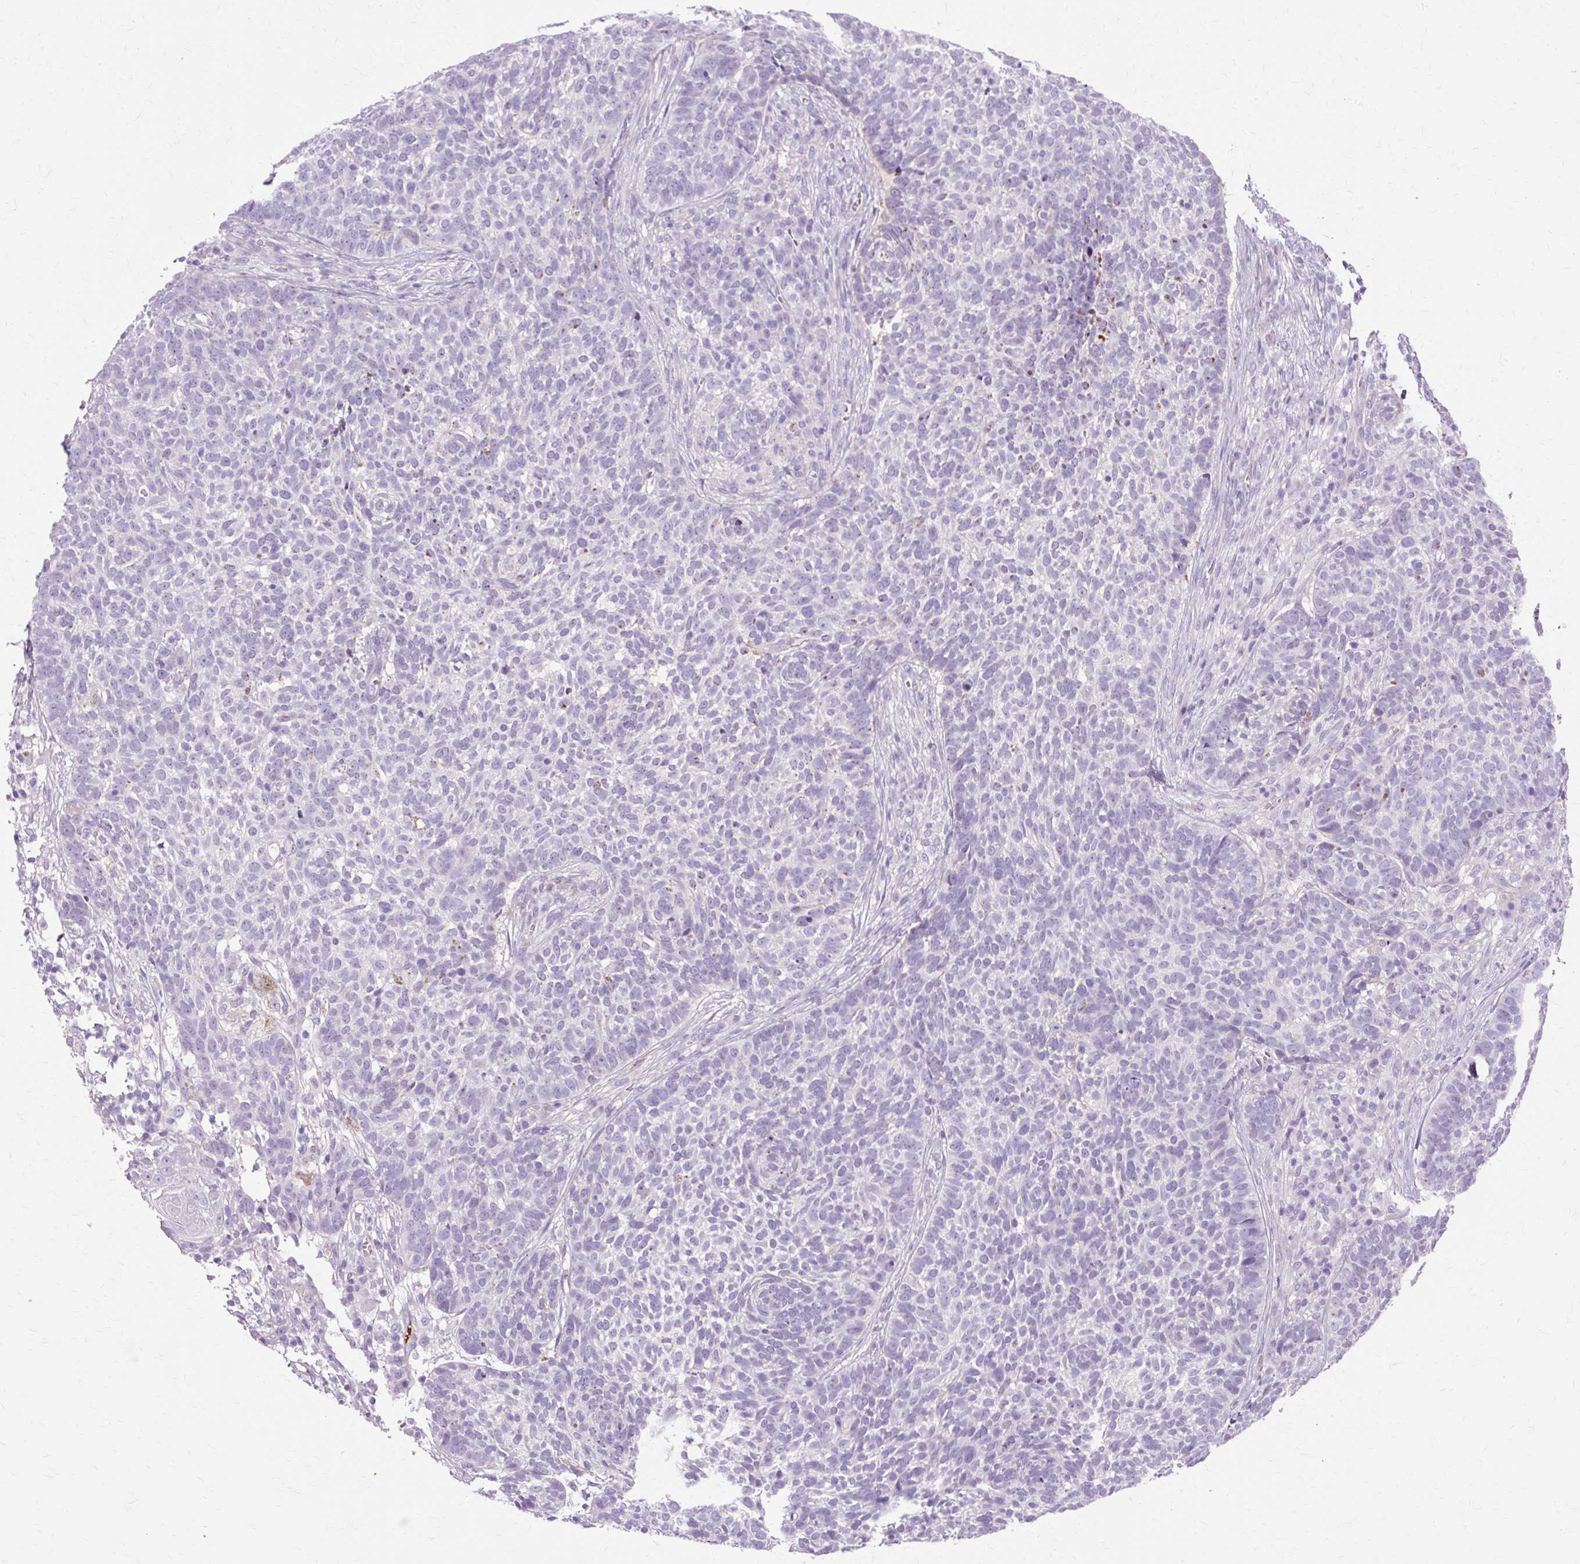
{"staining": {"intensity": "negative", "quantity": "none", "location": "none"}, "tissue": "skin cancer", "cell_type": "Tumor cells", "image_type": "cancer", "snomed": [{"axis": "morphology", "description": "Basal cell carcinoma"}, {"axis": "topography", "description": "Skin"}], "caption": "DAB (3,3'-diaminobenzidine) immunohistochemical staining of basal cell carcinoma (skin) exhibits no significant expression in tumor cells. (DAB immunohistochemistry with hematoxylin counter stain).", "gene": "DCTN4", "patient": {"sex": "male", "age": 85}}